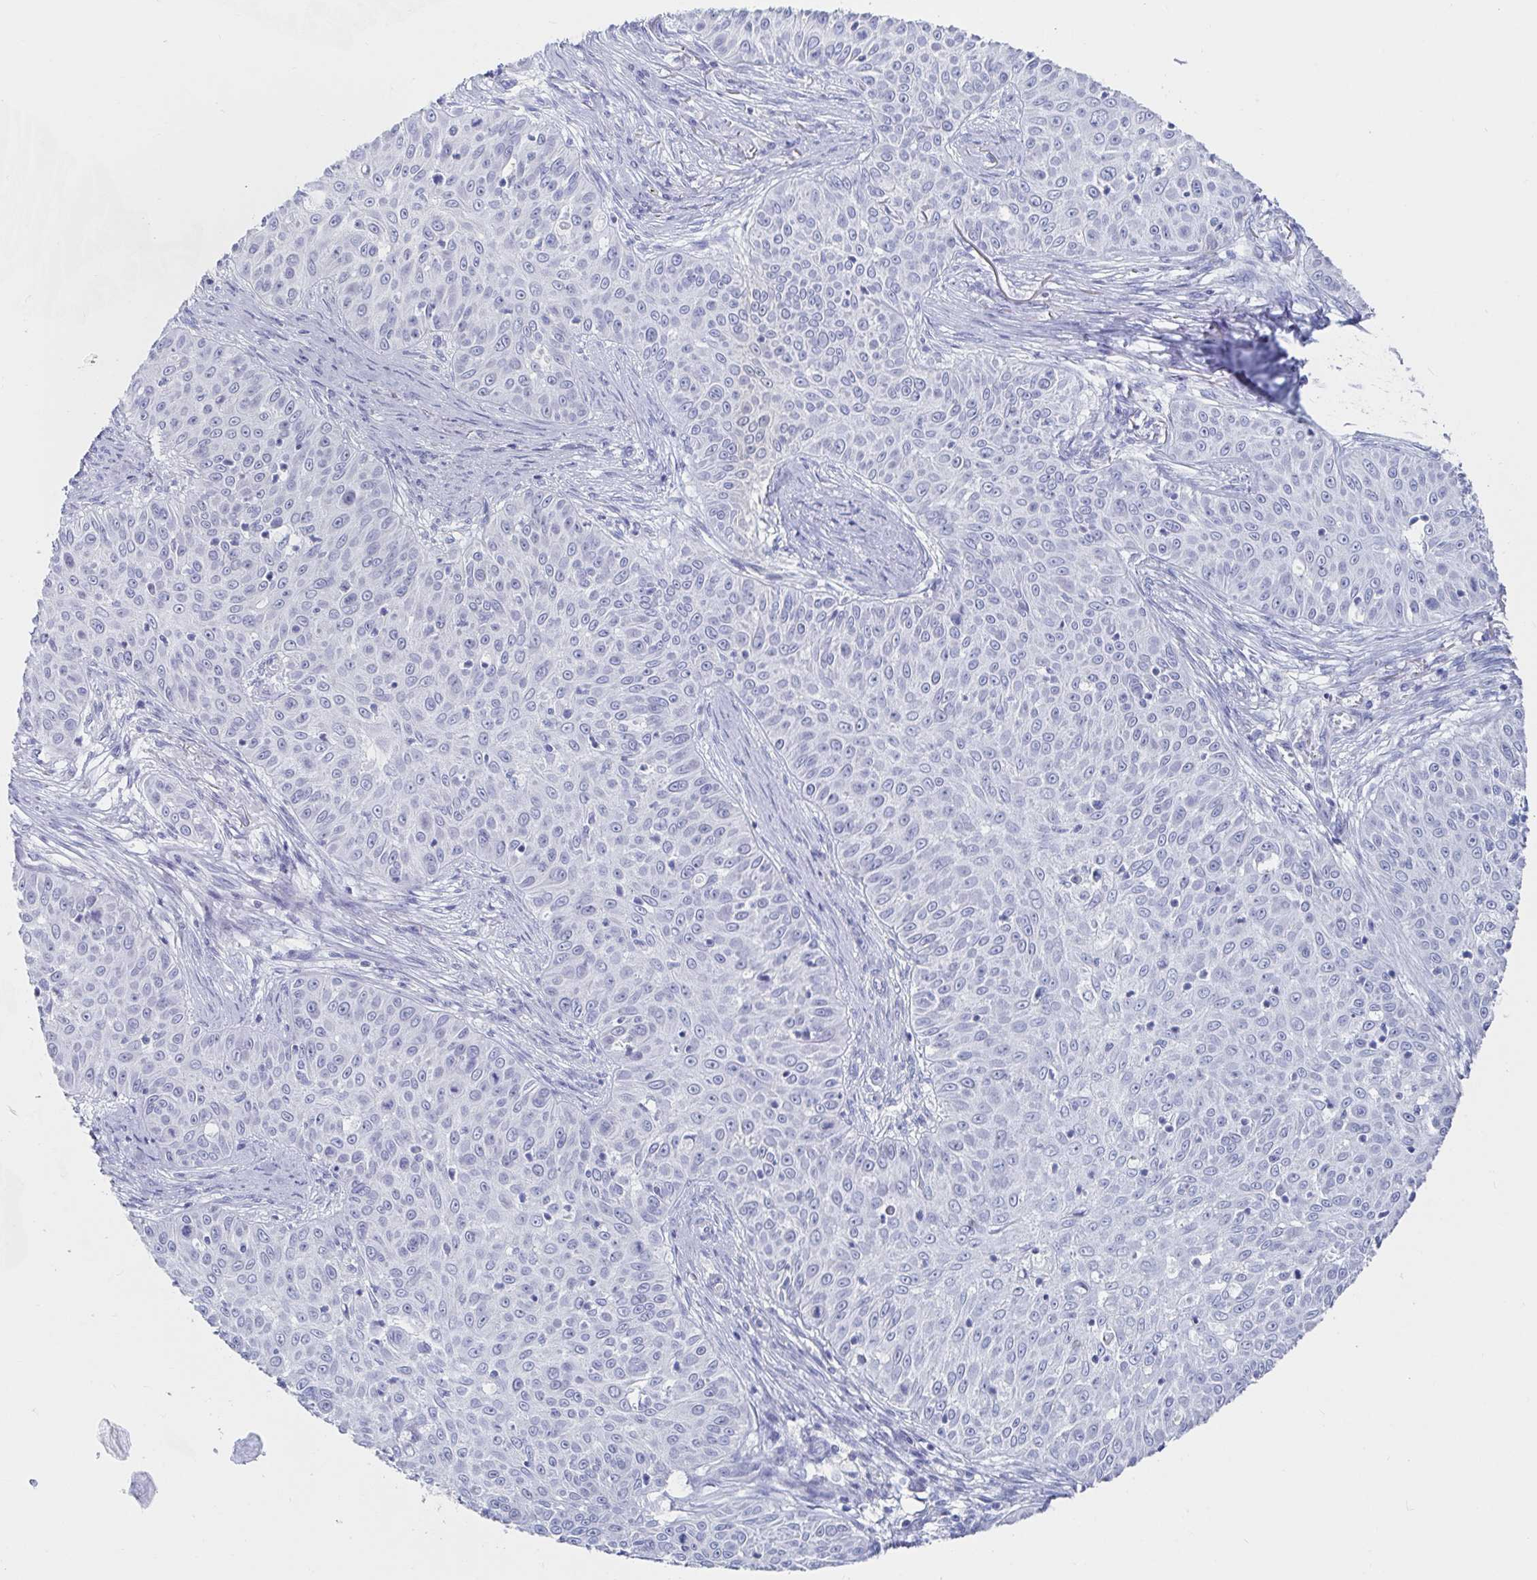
{"staining": {"intensity": "negative", "quantity": "none", "location": "none"}, "tissue": "skin cancer", "cell_type": "Tumor cells", "image_type": "cancer", "snomed": [{"axis": "morphology", "description": "Squamous cell carcinoma, NOS"}, {"axis": "topography", "description": "Skin"}], "caption": "High magnification brightfield microscopy of skin cancer (squamous cell carcinoma) stained with DAB (3,3'-diaminobenzidine) (brown) and counterstained with hematoxylin (blue): tumor cells show no significant expression.", "gene": "PACSIN1", "patient": {"sex": "male", "age": 82}}